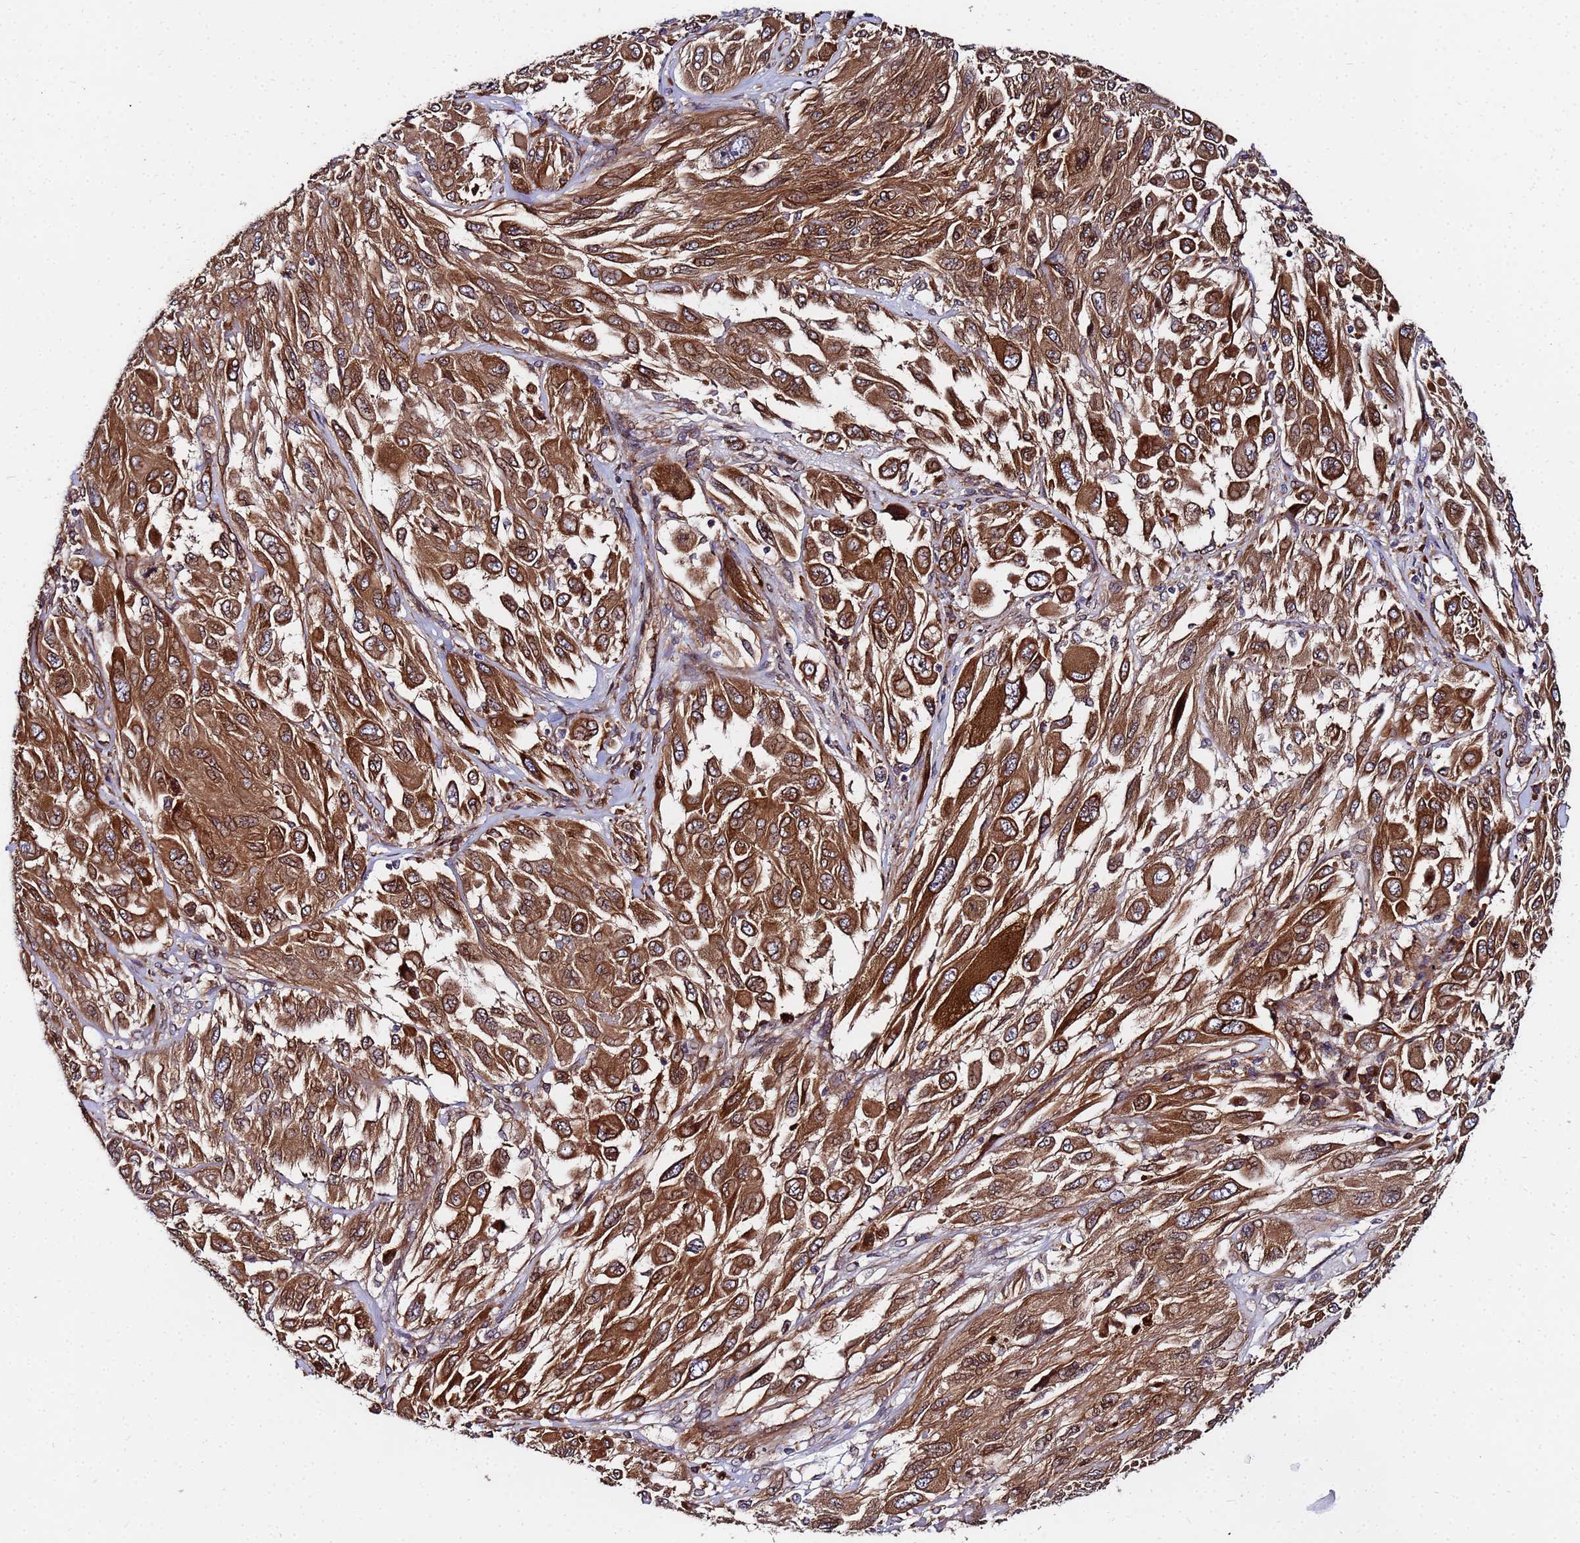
{"staining": {"intensity": "strong", "quantity": ">75%", "location": "cytoplasmic/membranous"}, "tissue": "melanoma", "cell_type": "Tumor cells", "image_type": "cancer", "snomed": [{"axis": "morphology", "description": "Malignant melanoma, NOS"}, {"axis": "topography", "description": "Skin"}], "caption": "DAB immunohistochemical staining of human malignant melanoma reveals strong cytoplasmic/membranous protein staining in approximately >75% of tumor cells. Using DAB (brown) and hematoxylin (blue) stains, captured at high magnification using brightfield microscopy.", "gene": "UNC93B1", "patient": {"sex": "female", "age": 91}}